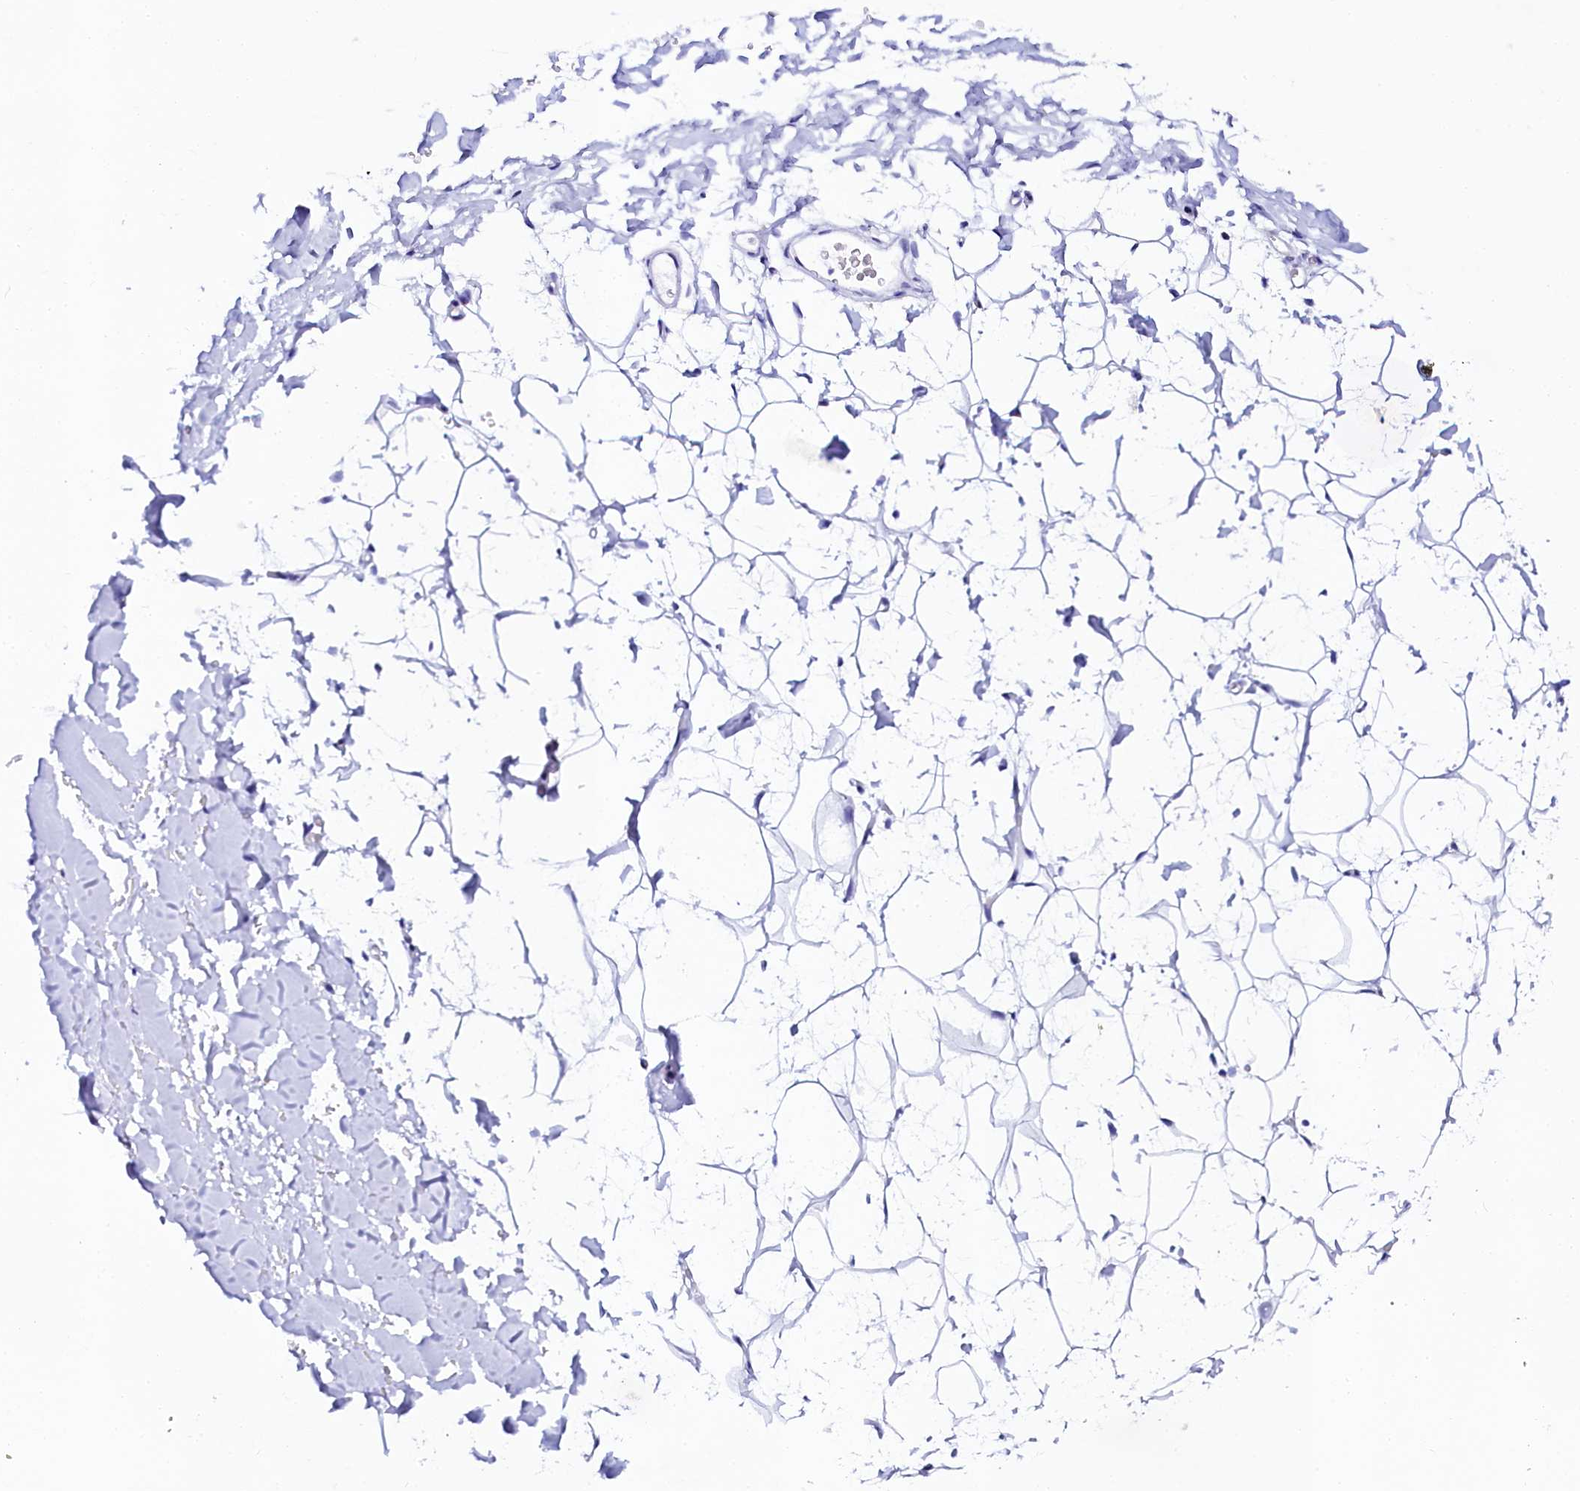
{"staining": {"intensity": "negative", "quantity": "none", "location": "none"}, "tissue": "adipose tissue", "cell_type": "Adipocytes", "image_type": "normal", "snomed": [{"axis": "morphology", "description": "Normal tissue, NOS"}, {"axis": "topography", "description": "Breast"}], "caption": "Adipose tissue was stained to show a protein in brown. There is no significant expression in adipocytes. The staining was performed using DAB to visualize the protein expression in brown, while the nuclei were stained in blue with hematoxylin (Magnification: 20x).", "gene": "SORD", "patient": {"sex": "female", "age": 26}}